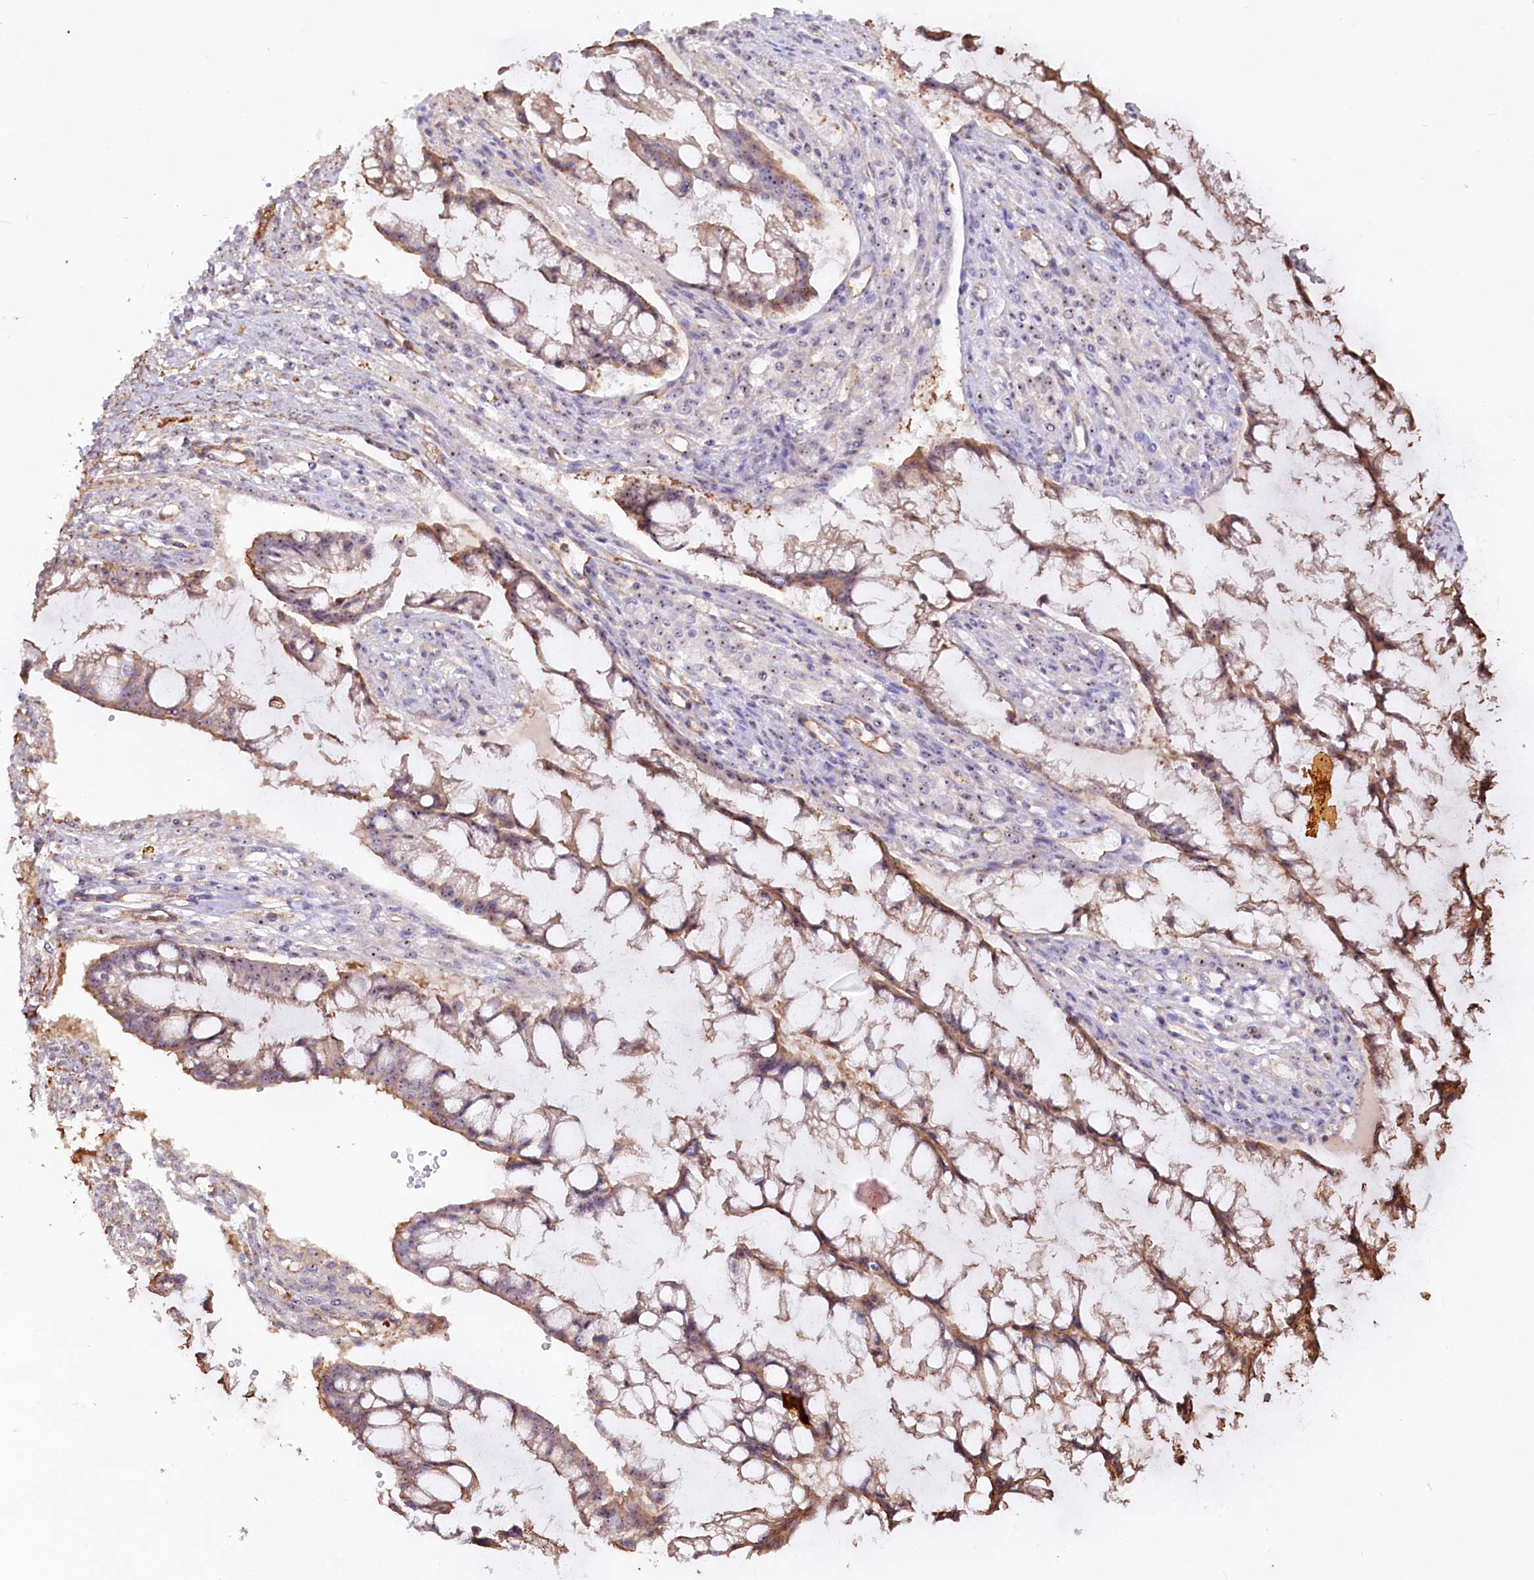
{"staining": {"intensity": "weak", "quantity": "25%-75%", "location": "cytoplasmic/membranous"}, "tissue": "ovarian cancer", "cell_type": "Tumor cells", "image_type": "cancer", "snomed": [{"axis": "morphology", "description": "Cystadenocarcinoma, mucinous, NOS"}, {"axis": "topography", "description": "Ovary"}], "caption": "Weak cytoplasmic/membranous positivity is present in approximately 25%-75% of tumor cells in ovarian cancer (mucinous cystadenocarcinoma). The protein of interest is shown in brown color, while the nuclei are stained blue.", "gene": "WDR36", "patient": {"sex": "female", "age": 73}}